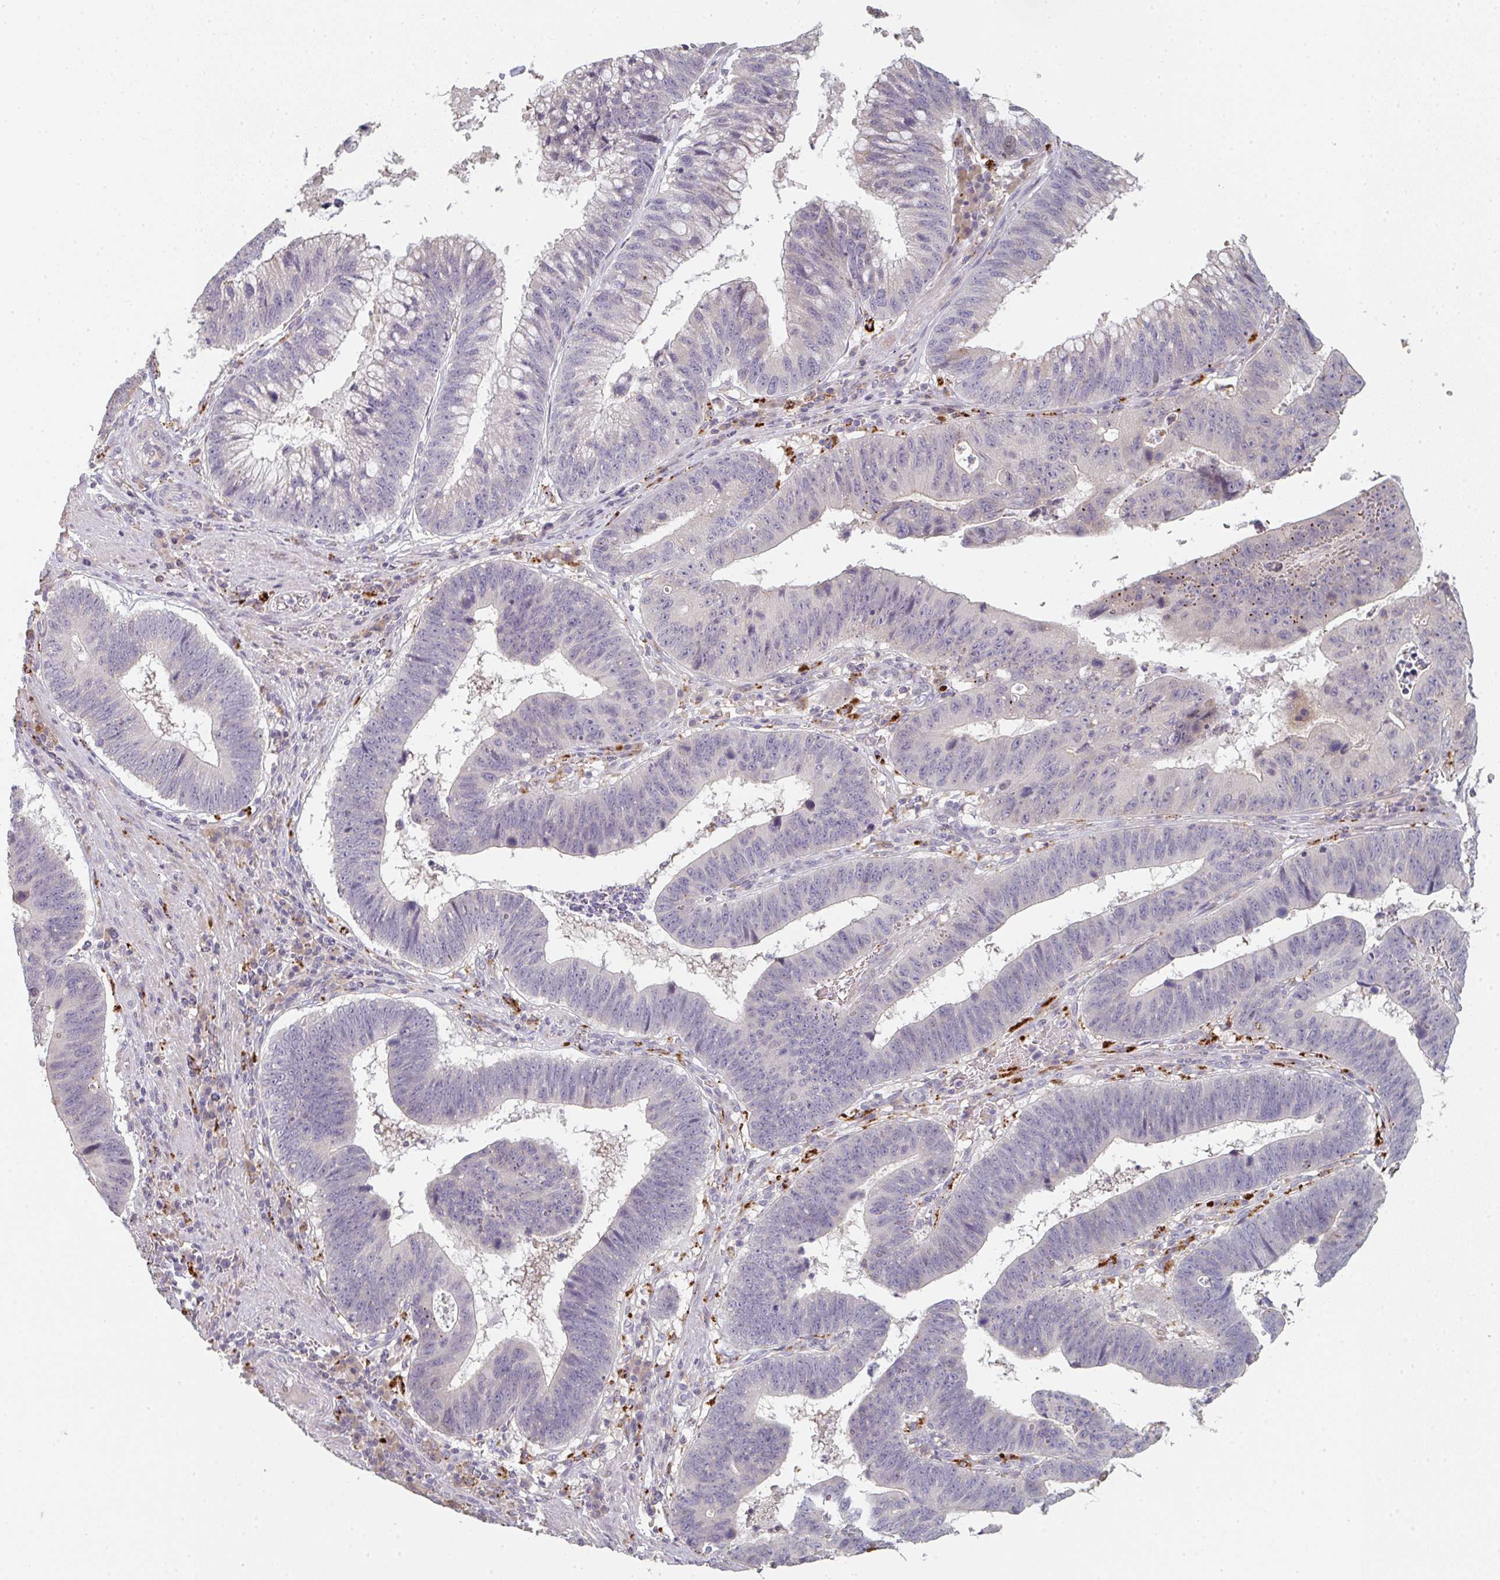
{"staining": {"intensity": "negative", "quantity": "none", "location": "none"}, "tissue": "stomach cancer", "cell_type": "Tumor cells", "image_type": "cancer", "snomed": [{"axis": "morphology", "description": "Adenocarcinoma, NOS"}, {"axis": "topography", "description": "Stomach"}], "caption": "IHC photomicrograph of neoplastic tissue: human stomach adenocarcinoma stained with DAB (3,3'-diaminobenzidine) shows no significant protein staining in tumor cells.", "gene": "TMEM237", "patient": {"sex": "male", "age": 59}}